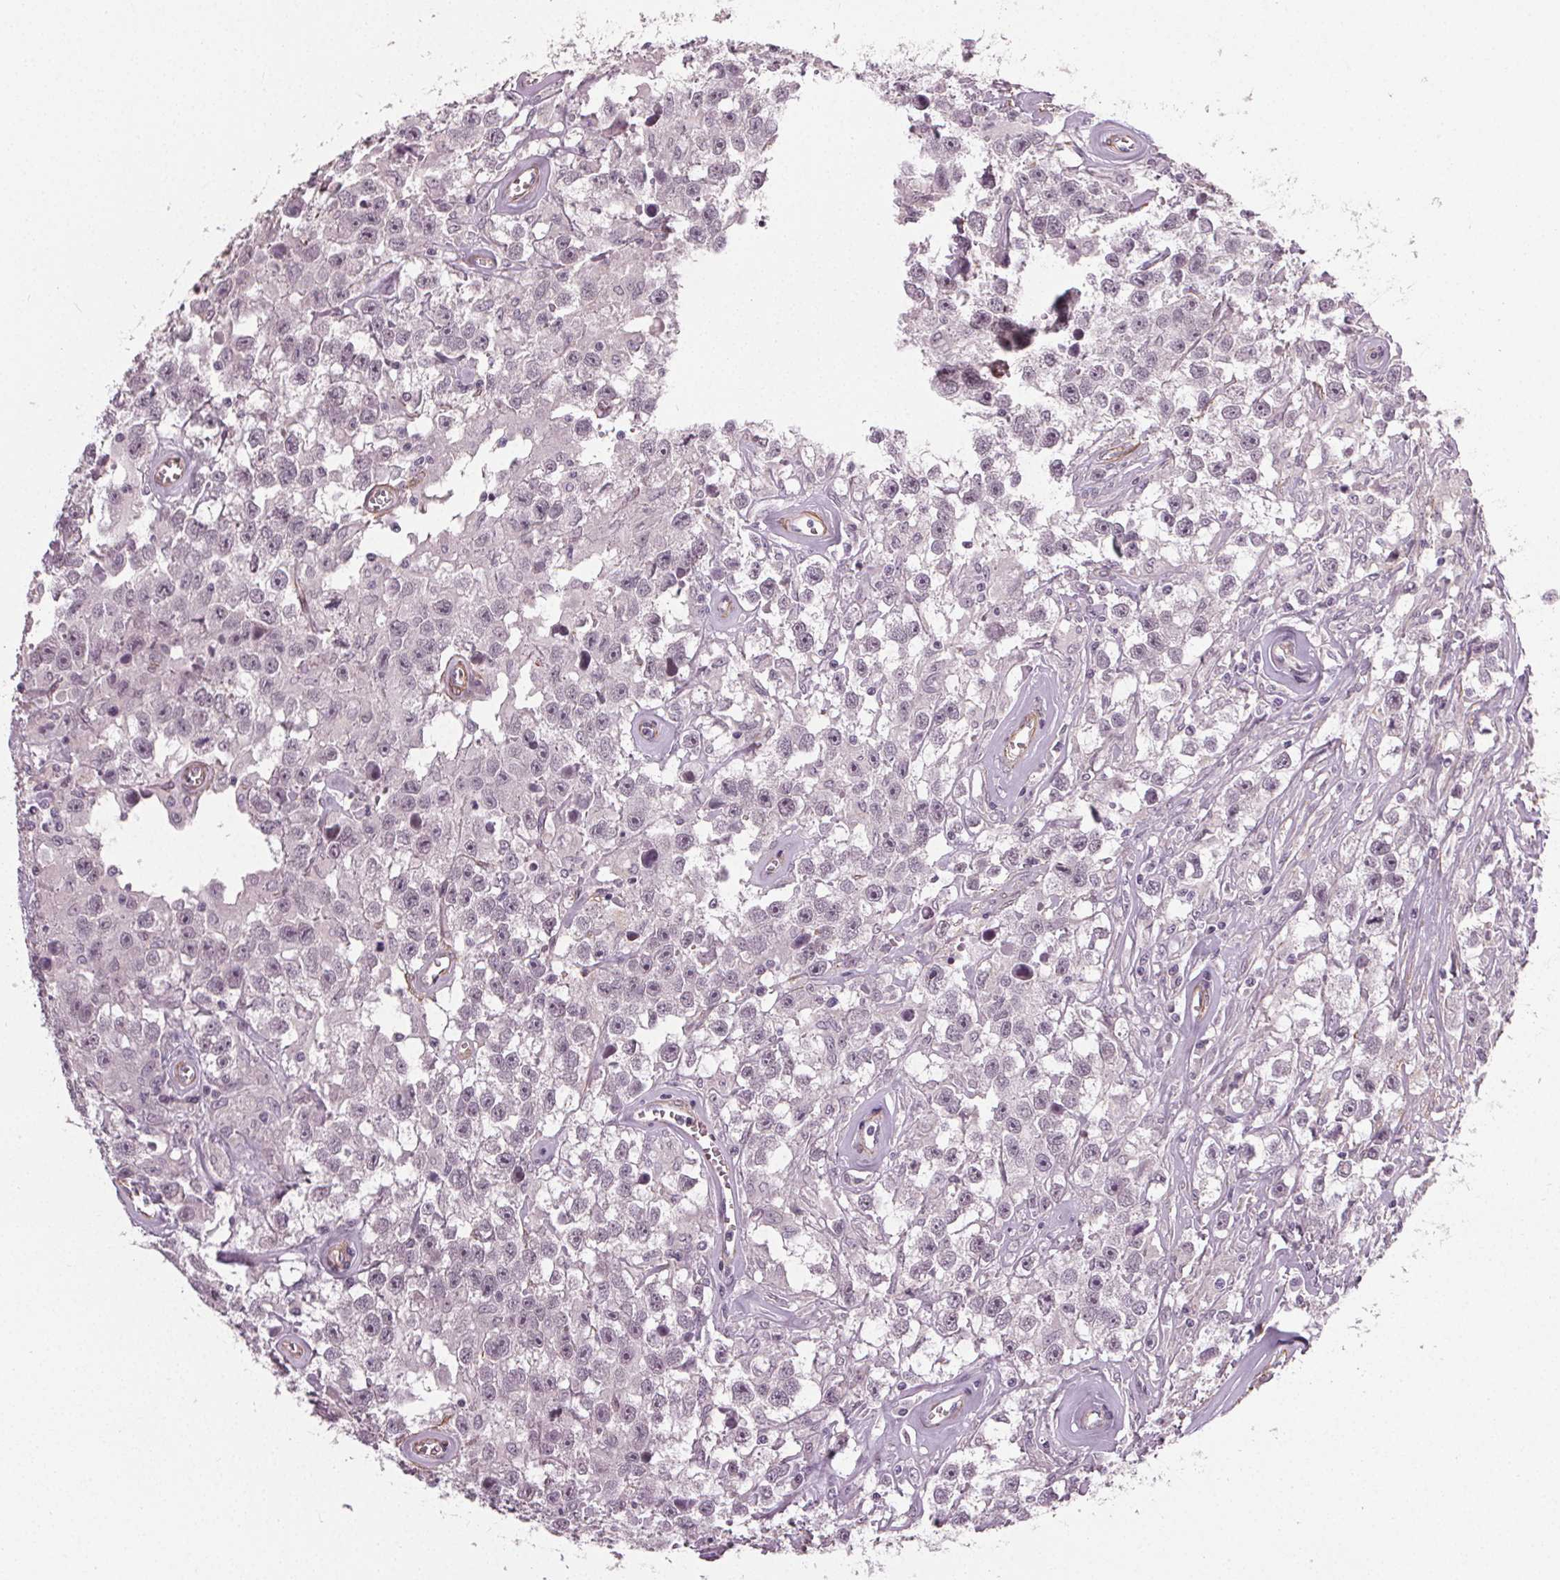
{"staining": {"intensity": "weak", "quantity": "<25%", "location": "nuclear"}, "tissue": "testis cancer", "cell_type": "Tumor cells", "image_type": "cancer", "snomed": [{"axis": "morphology", "description": "Seminoma, NOS"}, {"axis": "topography", "description": "Testis"}], "caption": "This is an IHC micrograph of human testis seminoma. There is no expression in tumor cells.", "gene": "PKP1", "patient": {"sex": "male", "age": 43}}